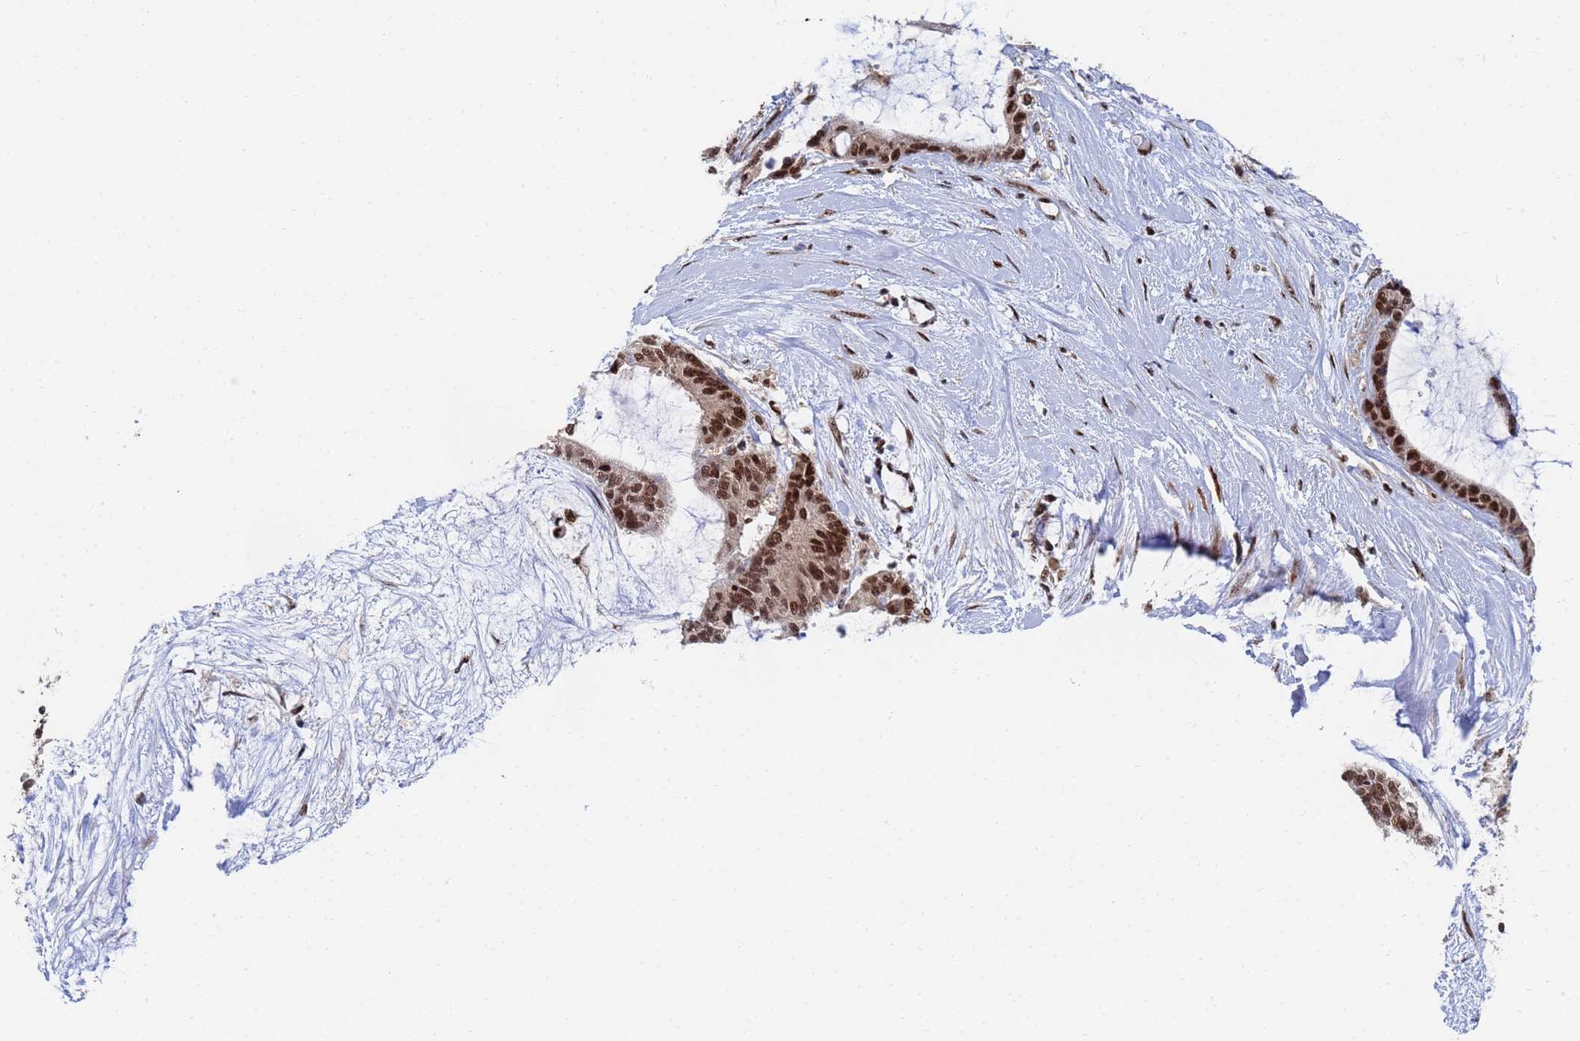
{"staining": {"intensity": "strong", "quantity": ">75%", "location": "nuclear"}, "tissue": "liver cancer", "cell_type": "Tumor cells", "image_type": "cancer", "snomed": [{"axis": "morphology", "description": "Normal tissue, NOS"}, {"axis": "morphology", "description": "Cholangiocarcinoma"}, {"axis": "topography", "description": "Liver"}, {"axis": "topography", "description": "Peripheral nerve tissue"}], "caption": "Immunohistochemical staining of human liver cancer exhibits strong nuclear protein staining in approximately >75% of tumor cells.", "gene": "AP5Z1", "patient": {"sex": "female", "age": 73}}